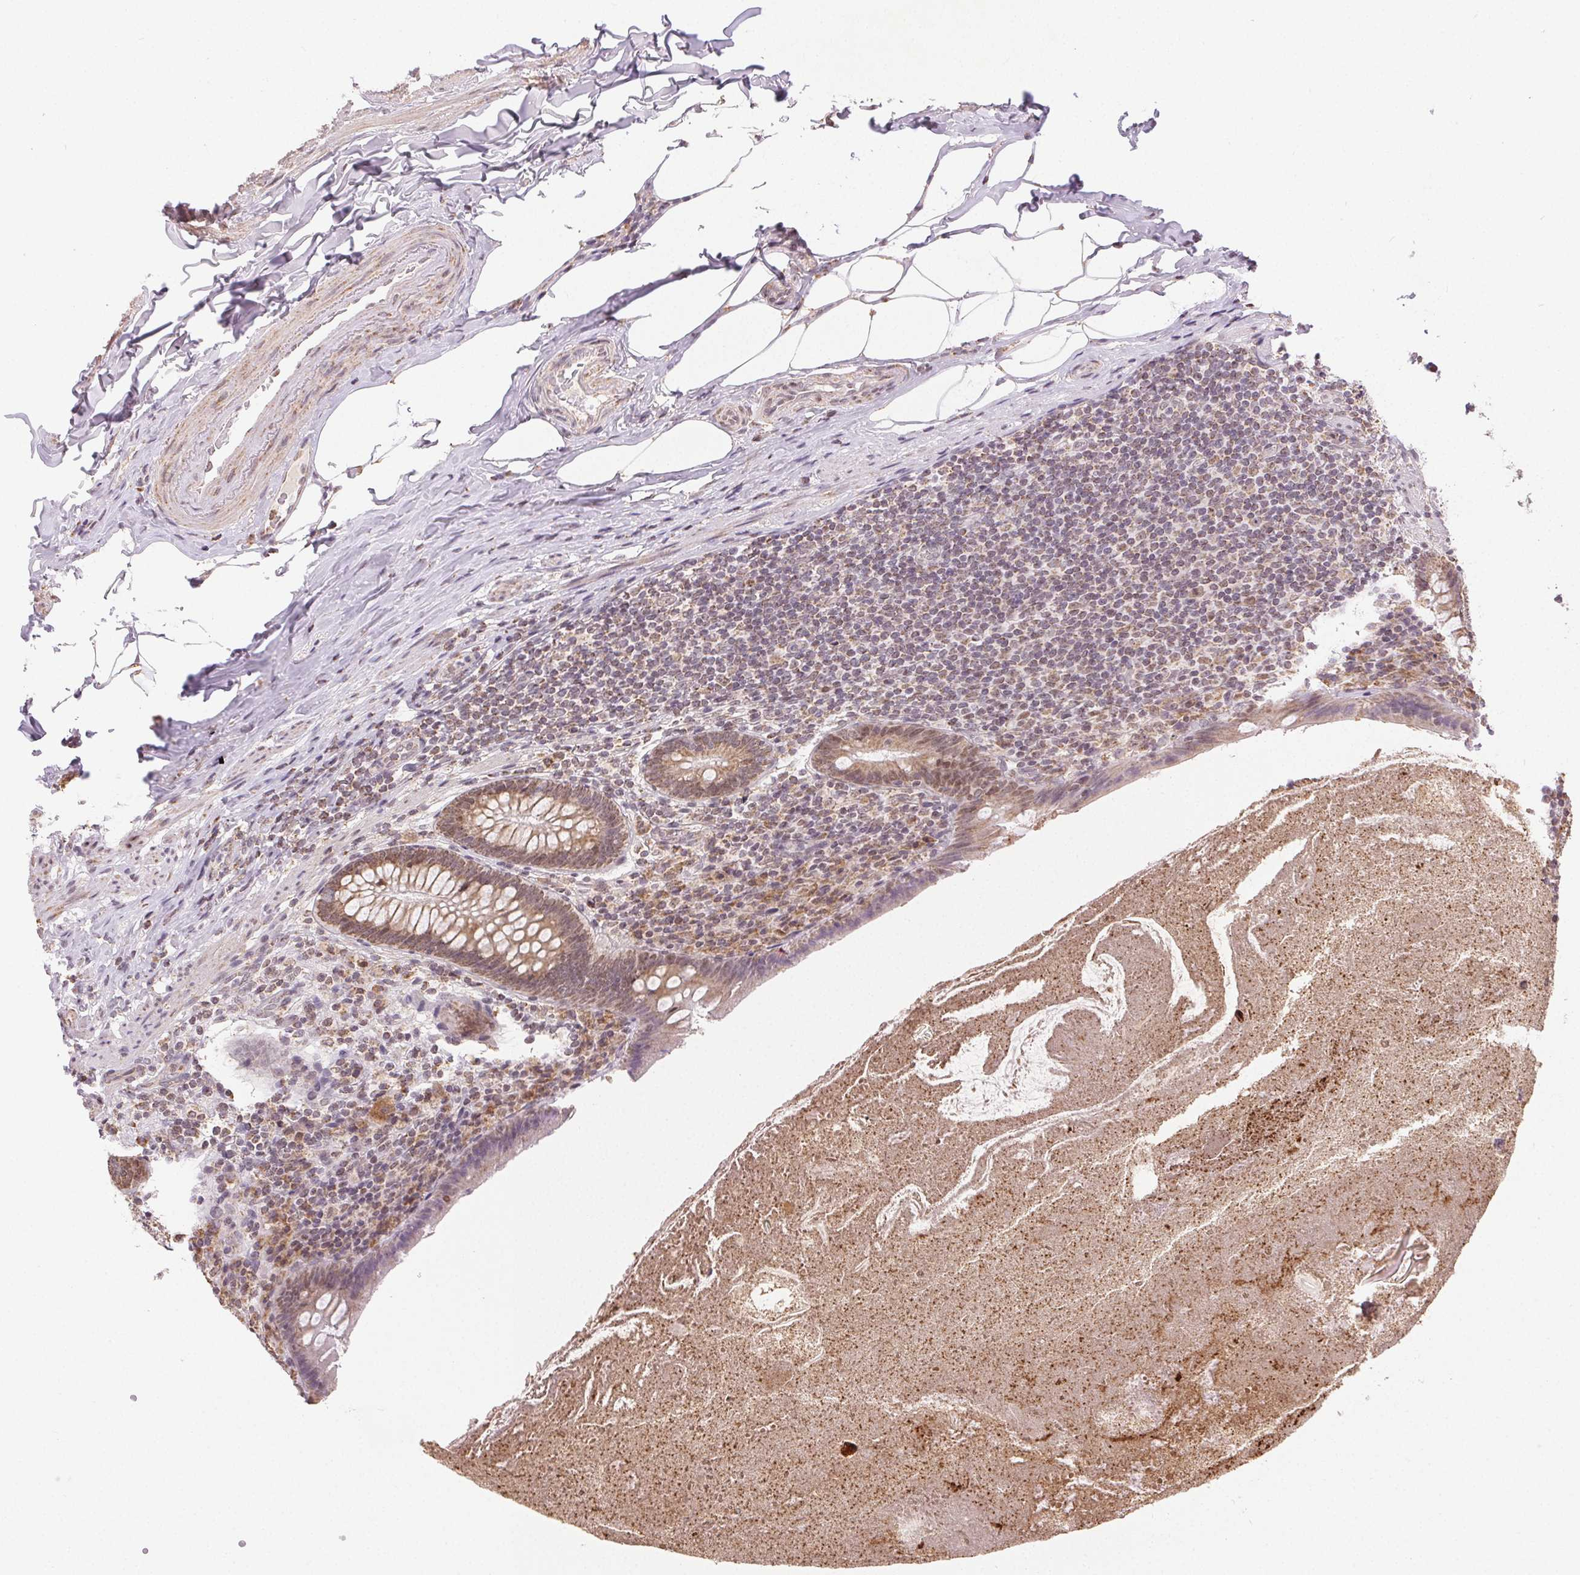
{"staining": {"intensity": "moderate", "quantity": ">75%", "location": "cytoplasmic/membranous"}, "tissue": "appendix", "cell_type": "Glandular cells", "image_type": "normal", "snomed": [{"axis": "morphology", "description": "Normal tissue, NOS"}, {"axis": "topography", "description": "Appendix"}], "caption": "Moderate cytoplasmic/membranous expression is seen in about >75% of glandular cells in unremarkable appendix.", "gene": "PIWIL4", "patient": {"sex": "male", "age": 47}}